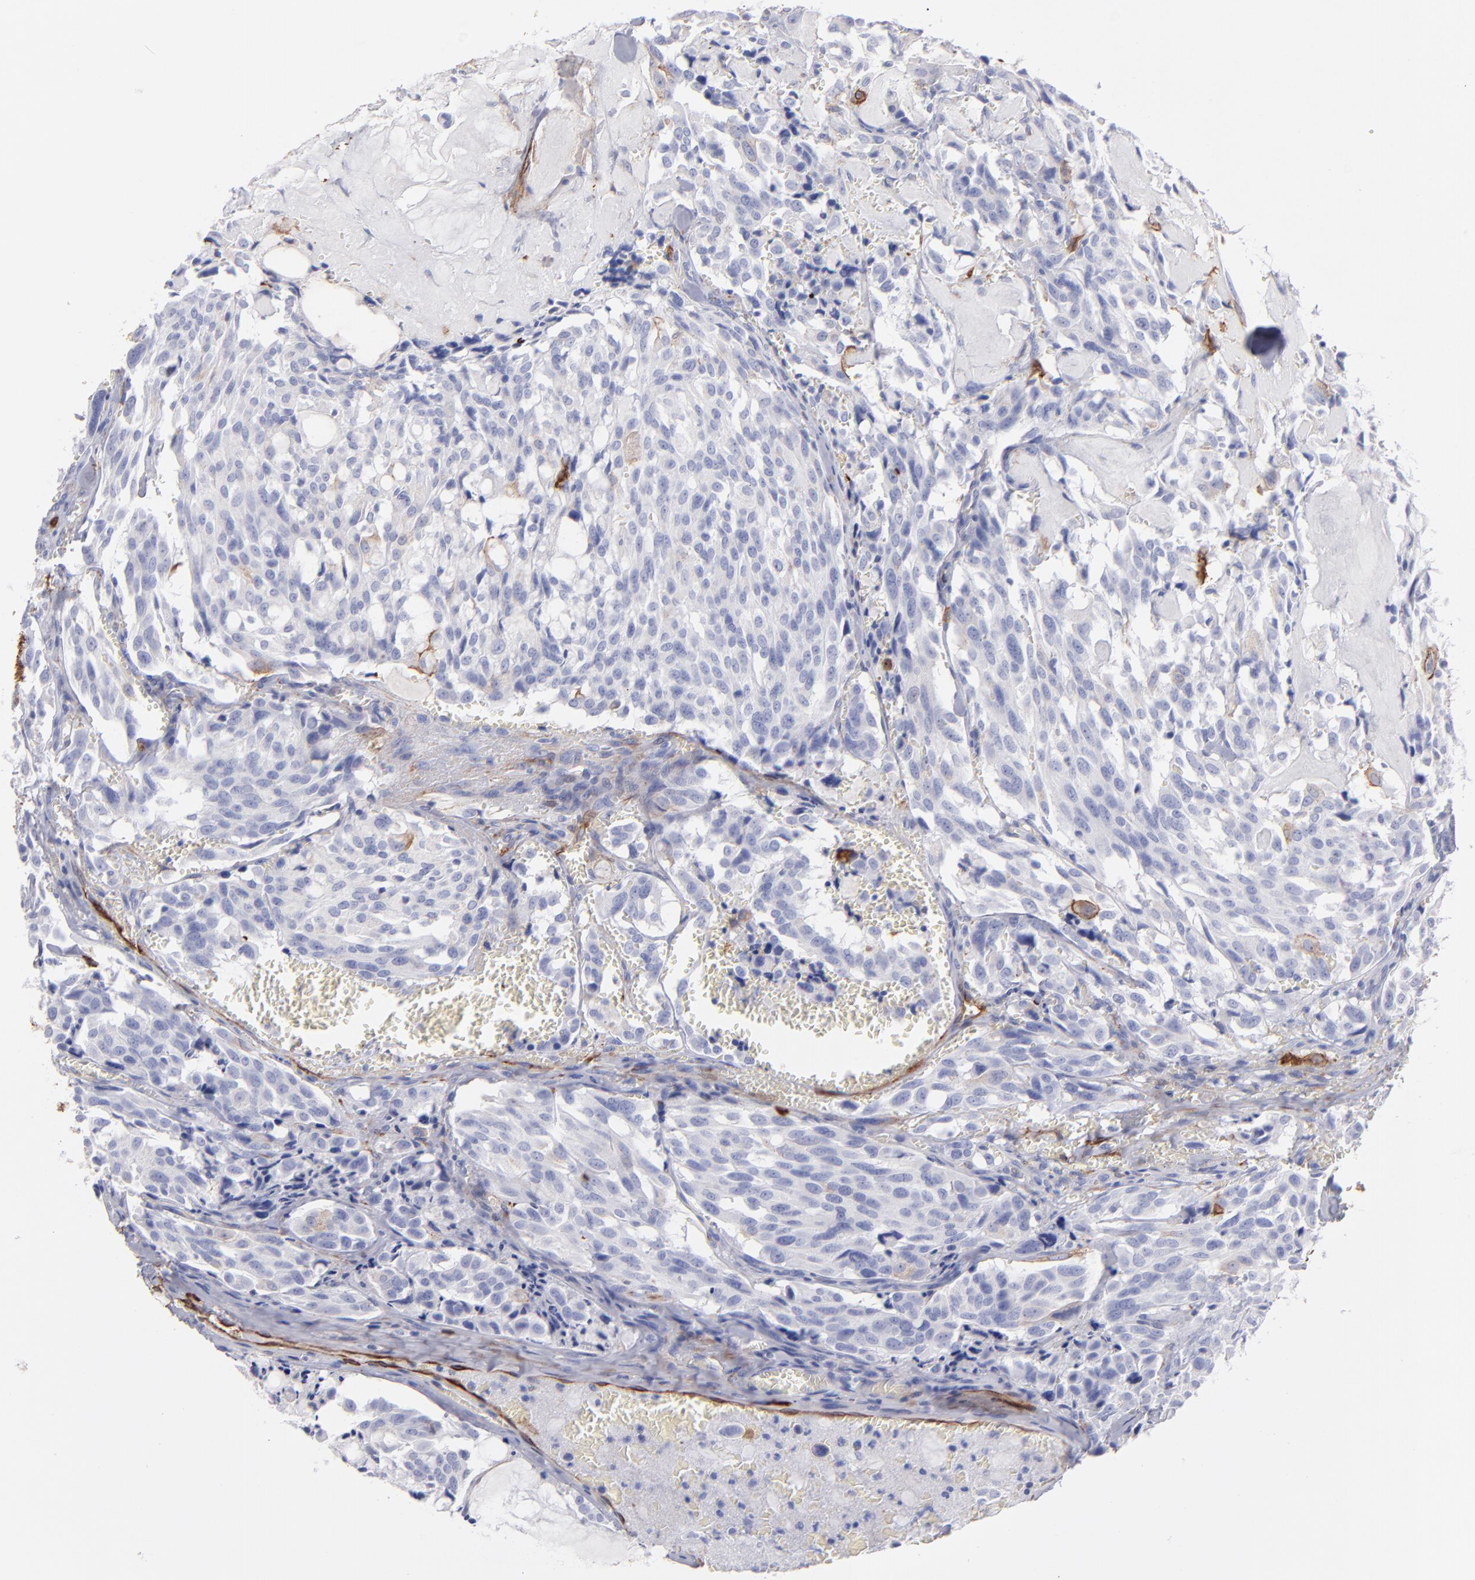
{"staining": {"intensity": "weak", "quantity": "<25%", "location": "cytoplasmic/membranous"}, "tissue": "thyroid cancer", "cell_type": "Tumor cells", "image_type": "cancer", "snomed": [{"axis": "morphology", "description": "Carcinoma, NOS"}, {"axis": "morphology", "description": "Carcinoid, malignant, NOS"}, {"axis": "topography", "description": "Thyroid gland"}], "caption": "IHC micrograph of neoplastic tissue: thyroid cancer stained with DAB (3,3'-diaminobenzidine) displays no significant protein positivity in tumor cells.", "gene": "AHNAK2", "patient": {"sex": "male", "age": 33}}